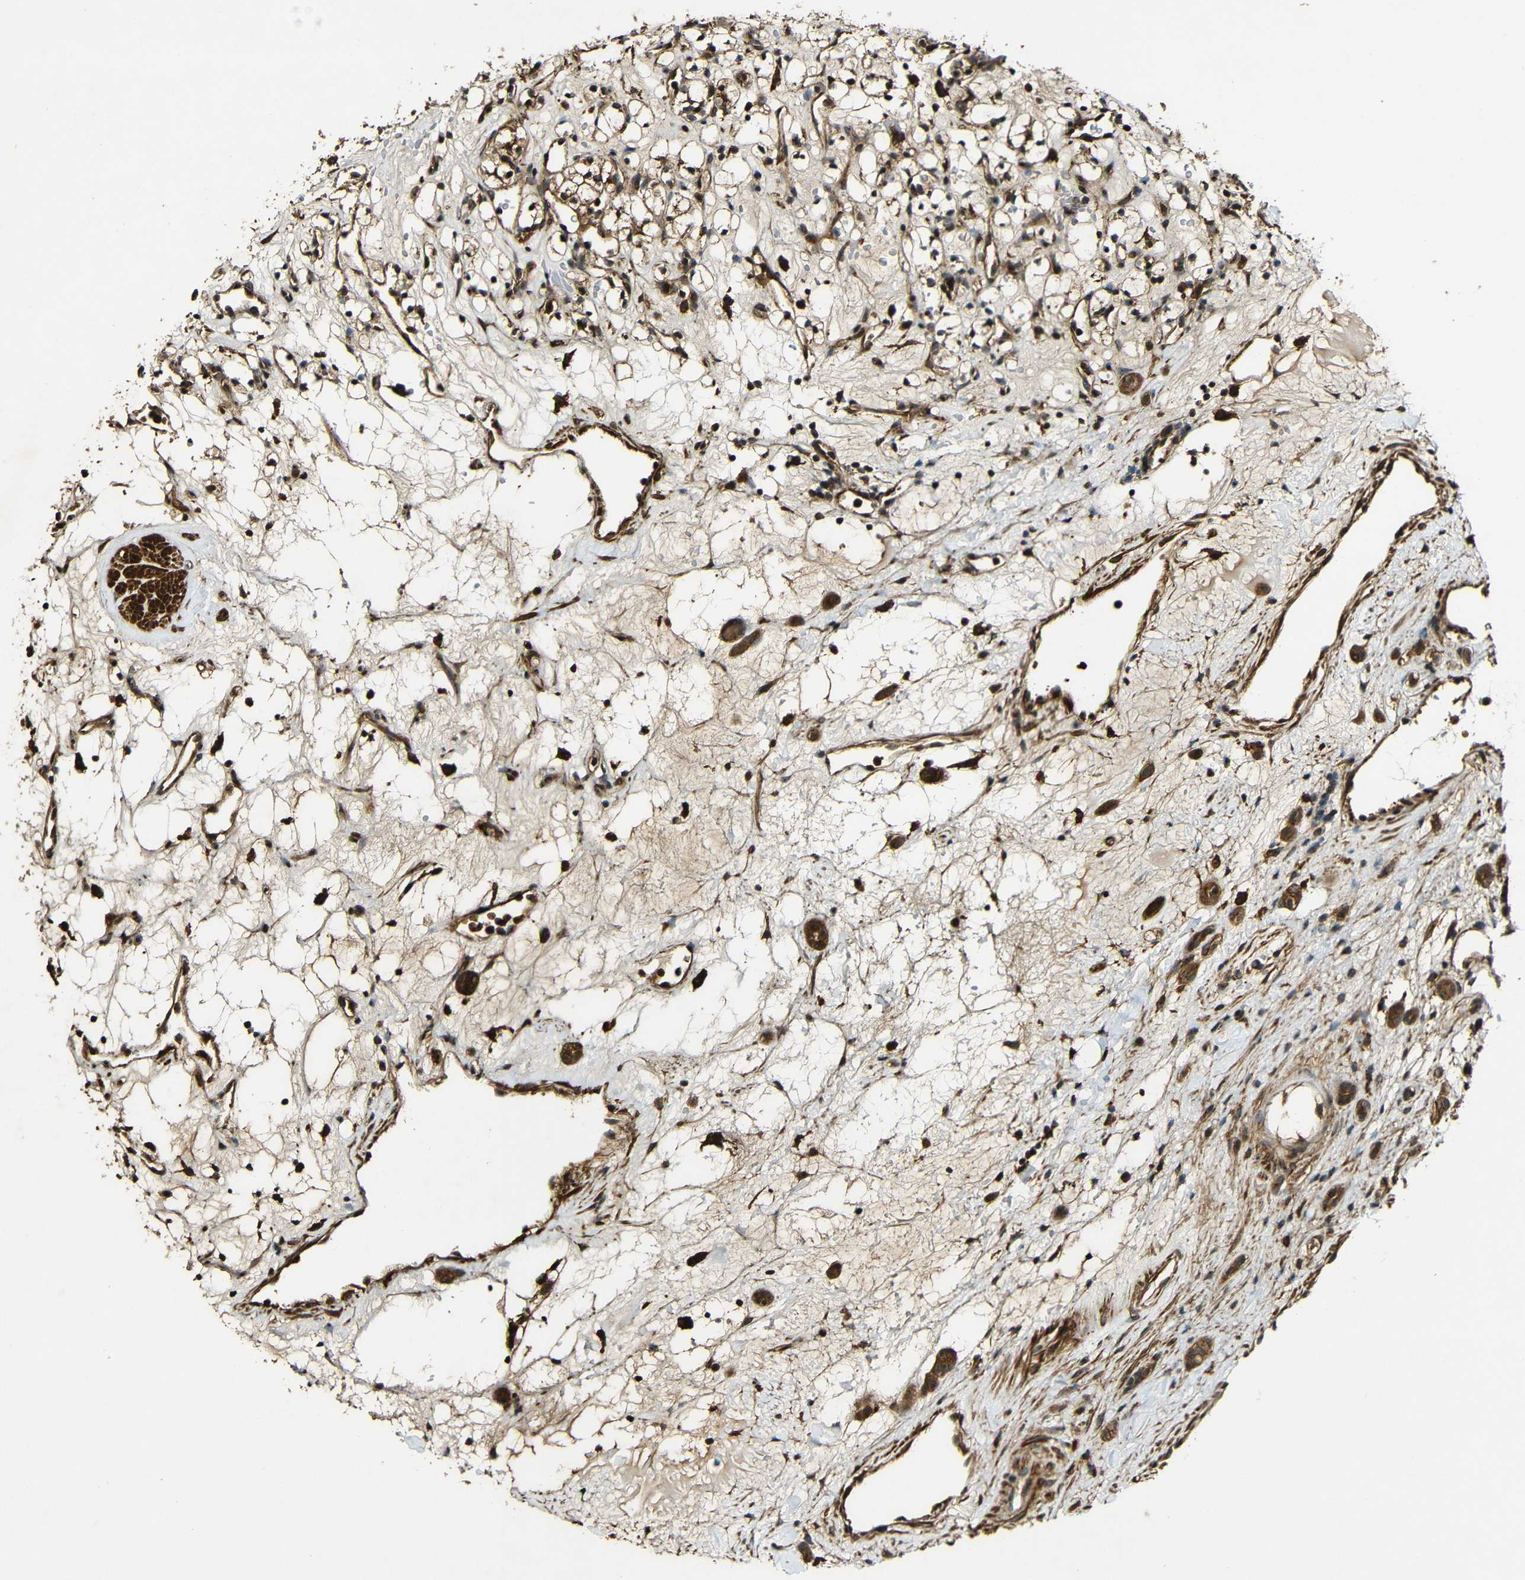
{"staining": {"intensity": "moderate", "quantity": ">75%", "location": "cytoplasmic/membranous"}, "tissue": "renal cancer", "cell_type": "Tumor cells", "image_type": "cancer", "snomed": [{"axis": "morphology", "description": "Adenocarcinoma, NOS"}, {"axis": "topography", "description": "Kidney"}], "caption": "Tumor cells show moderate cytoplasmic/membranous staining in about >75% of cells in renal cancer.", "gene": "CASP8", "patient": {"sex": "female", "age": 60}}